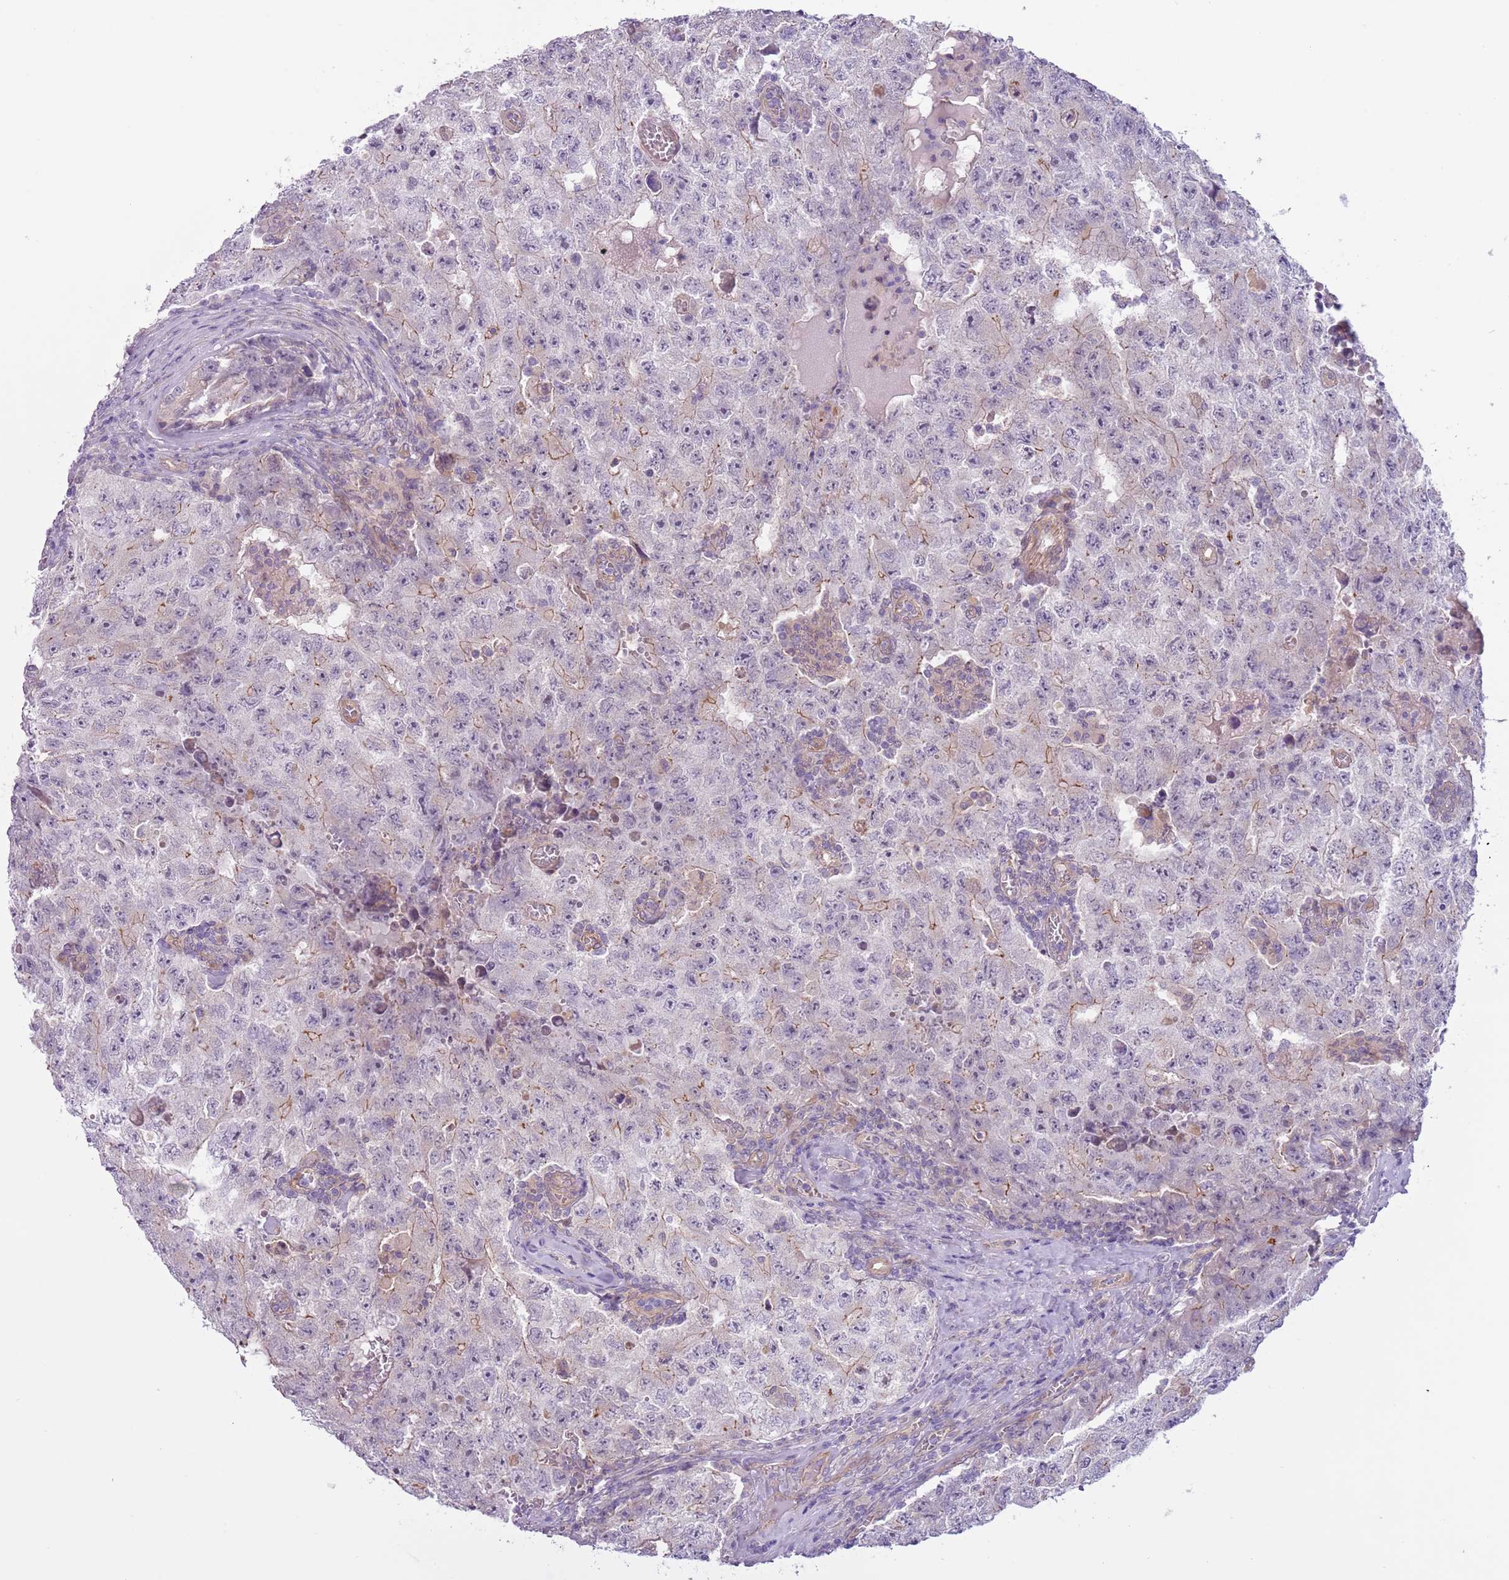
{"staining": {"intensity": "negative", "quantity": "none", "location": "none"}, "tissue": "testis cancer", "cell_type": "Tumor cells", "image_type": "cancer", "snomed": [{"axis": "morphology", "description": "Carcinoma, Embryonal, NOS"}, {"axis": "topography", "description": "Testis"}], "caption": "Tumor cells show no significant staining in embryonal carcinoma (testis).", "gene": "MRO", "patient": {"sex": "male", "age": 17}}